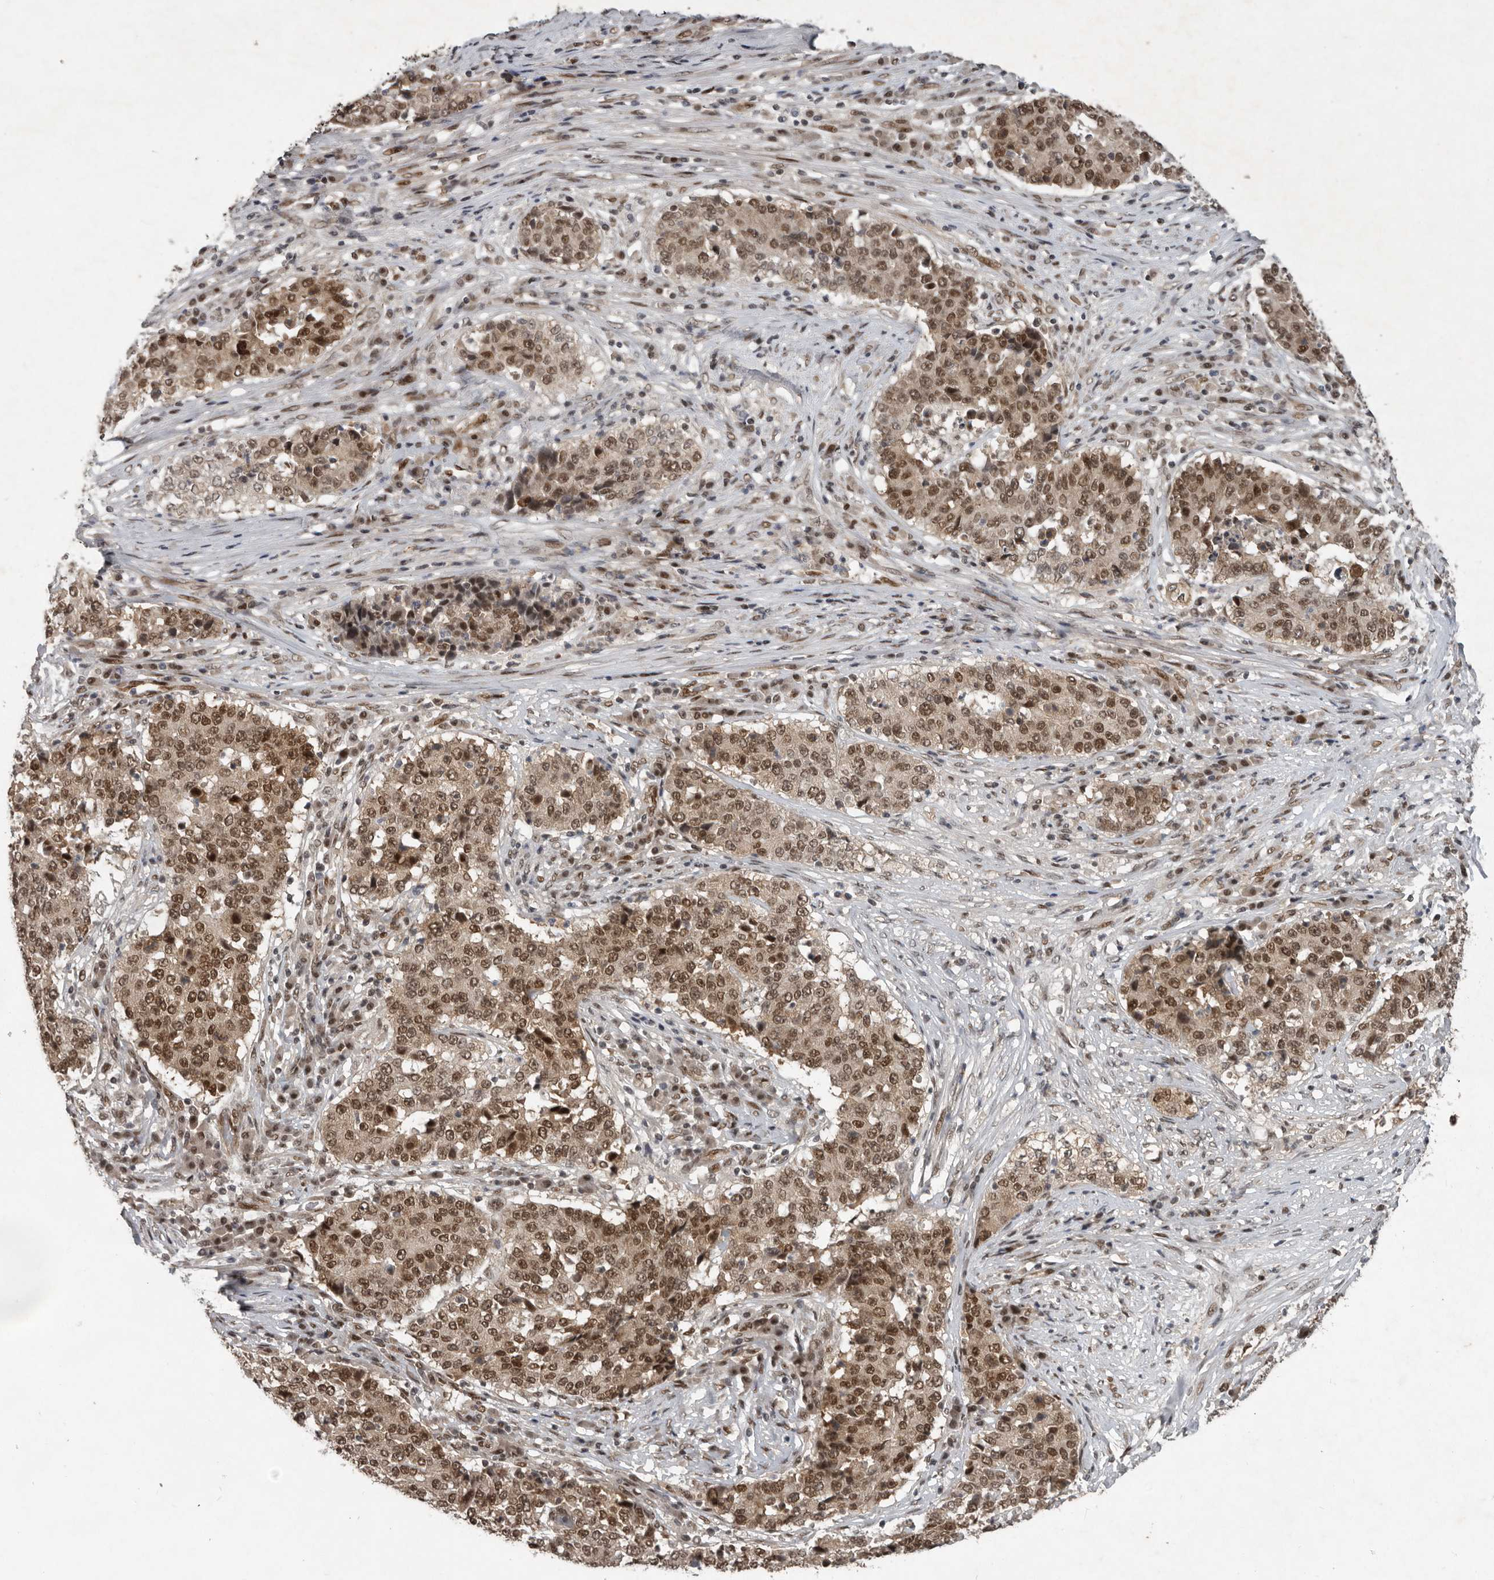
{"staining": {"intensity": "moderate", "quantity": ">75%", "location": "cytoplasmic/membranous,nuclear"}, "tissue": "stomach cancer", "cell_type": "Tumor cells", "image_type": "cancer", "snomed": [{"axis": "morphology", "description": "Adenocarcinoma, NOS"}, {"axis": "topography", "description": "Stomach"}], "caption": "A brown stain shows moderate cytoplasmic/membranous and nuclear expression of a protein in human stomach cancer tumor cells.", "gene": "CDC27", "patient": {"sex": "male", "age": 59}}